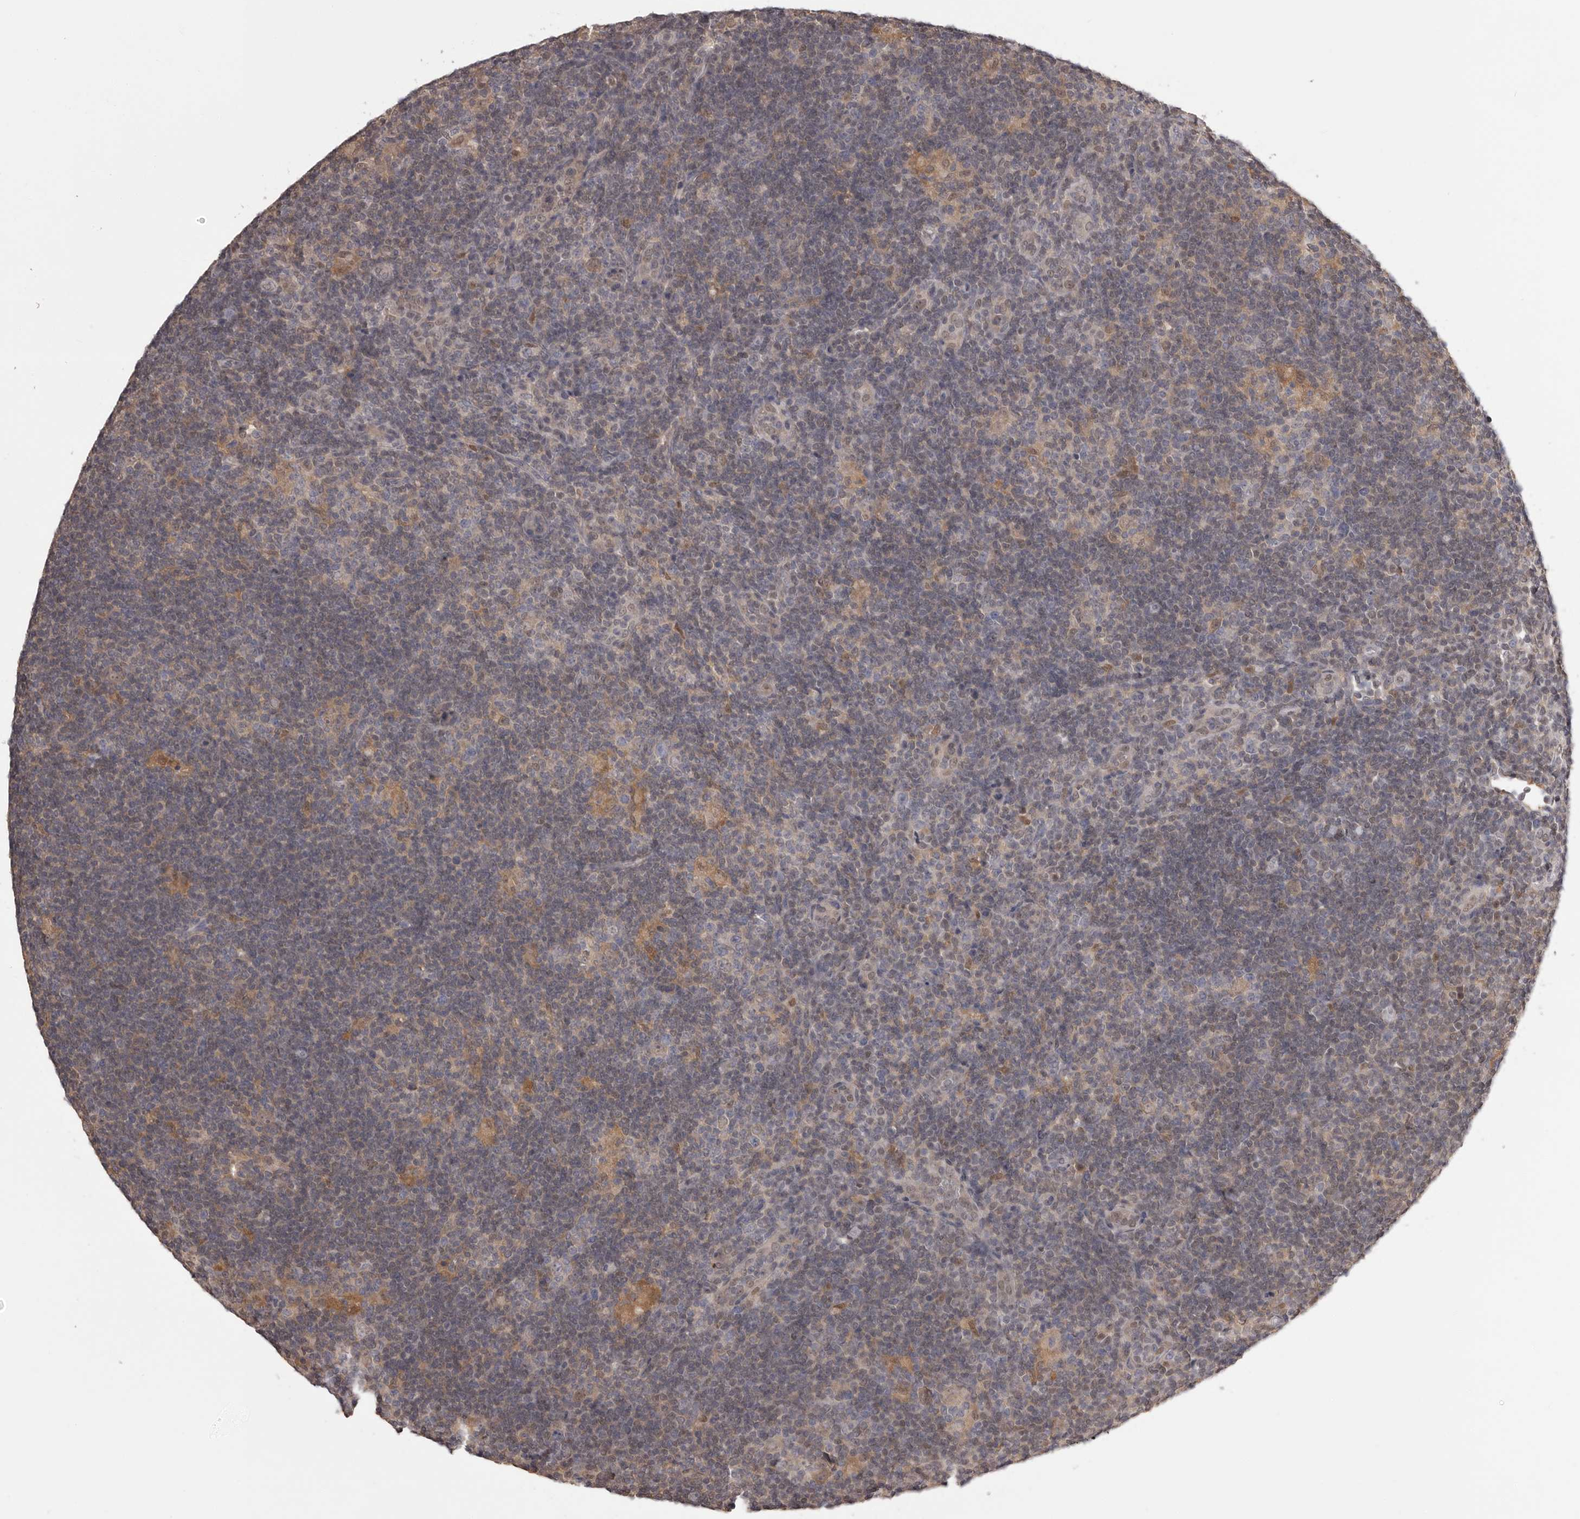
{"staining": {"intensity": "negative", "quantity": "none", "location": "none"}, "tissue": "lymphoma", "cell_type": "Tumor cells", "image_type": "cancer", "snomed": [{"axis": "morphology", "description": "Hodgkin's disease, NOS"}, {"axis": "topography", "description": "Lymph node"}], "caption": "Protein analysis of Hodgkin's disease displays no significant expression in tumor cells. Brightfield microscopy of immunohistochemistry (IHC) stained with DAB (brown) and hematoxylin (blue), captured at high magnification.", "gene": "MDH1", "patient": {"sex": "female", "age": 57}}